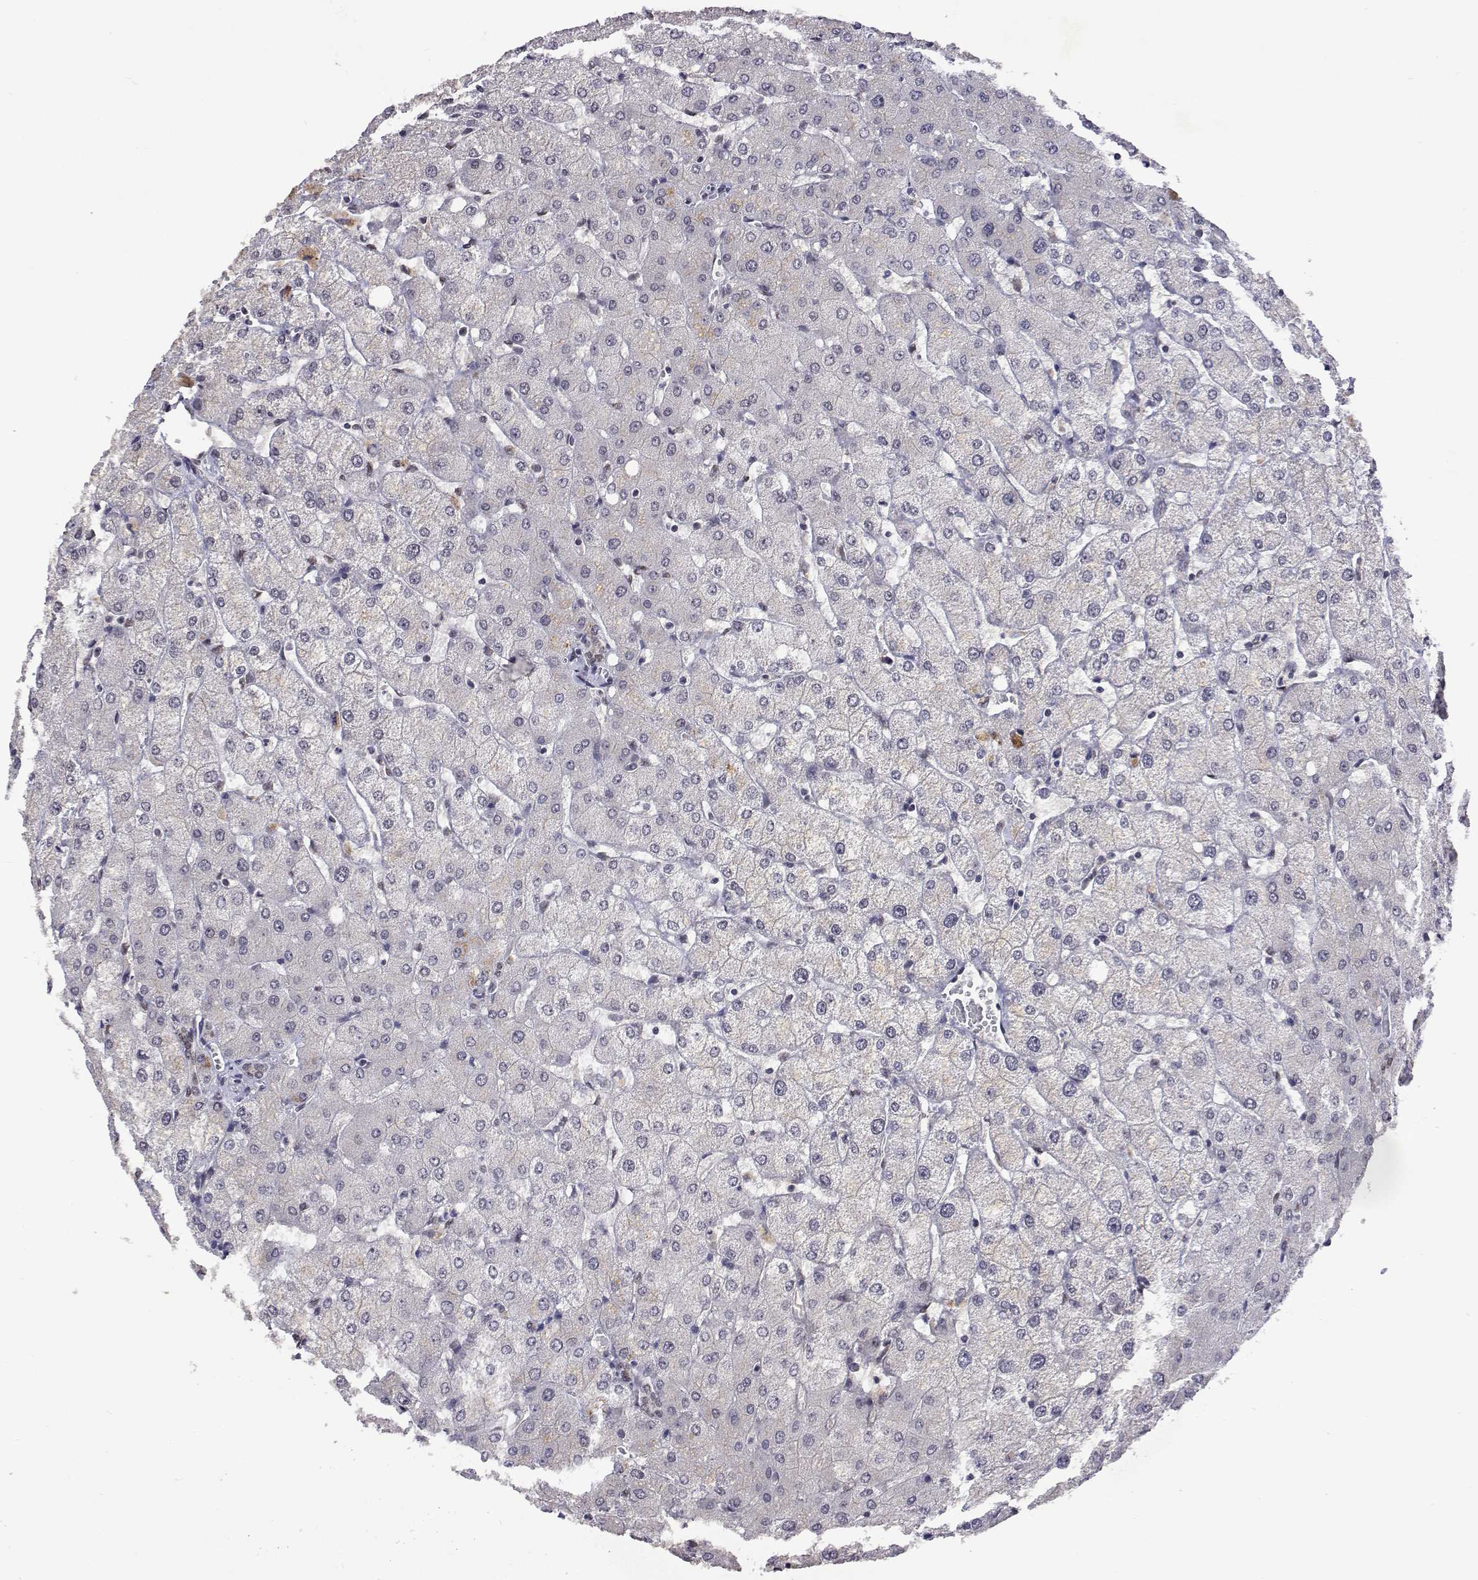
{"staining": {"intensity": "weak", "quantity": "25%-75%", "location": "nuclear"}, "tissue": "liver", "cell_type": "Cholangiocytes", "image_type": "normal", "snomed": [{"axis": "morphology", "description": "Normal tissue, NOS"}, {"axis": "topography", "description": "Liver"}], "caption": "A high-resolution photomicrograph shows immunohistochemistry (IHC) staining of normal liver, which demonstrates weak nuclear staining in about 25%-75% of cholangiocytes.", "gene": "HNRNPA0", "patient": {"sex": "female", "age": 54}}